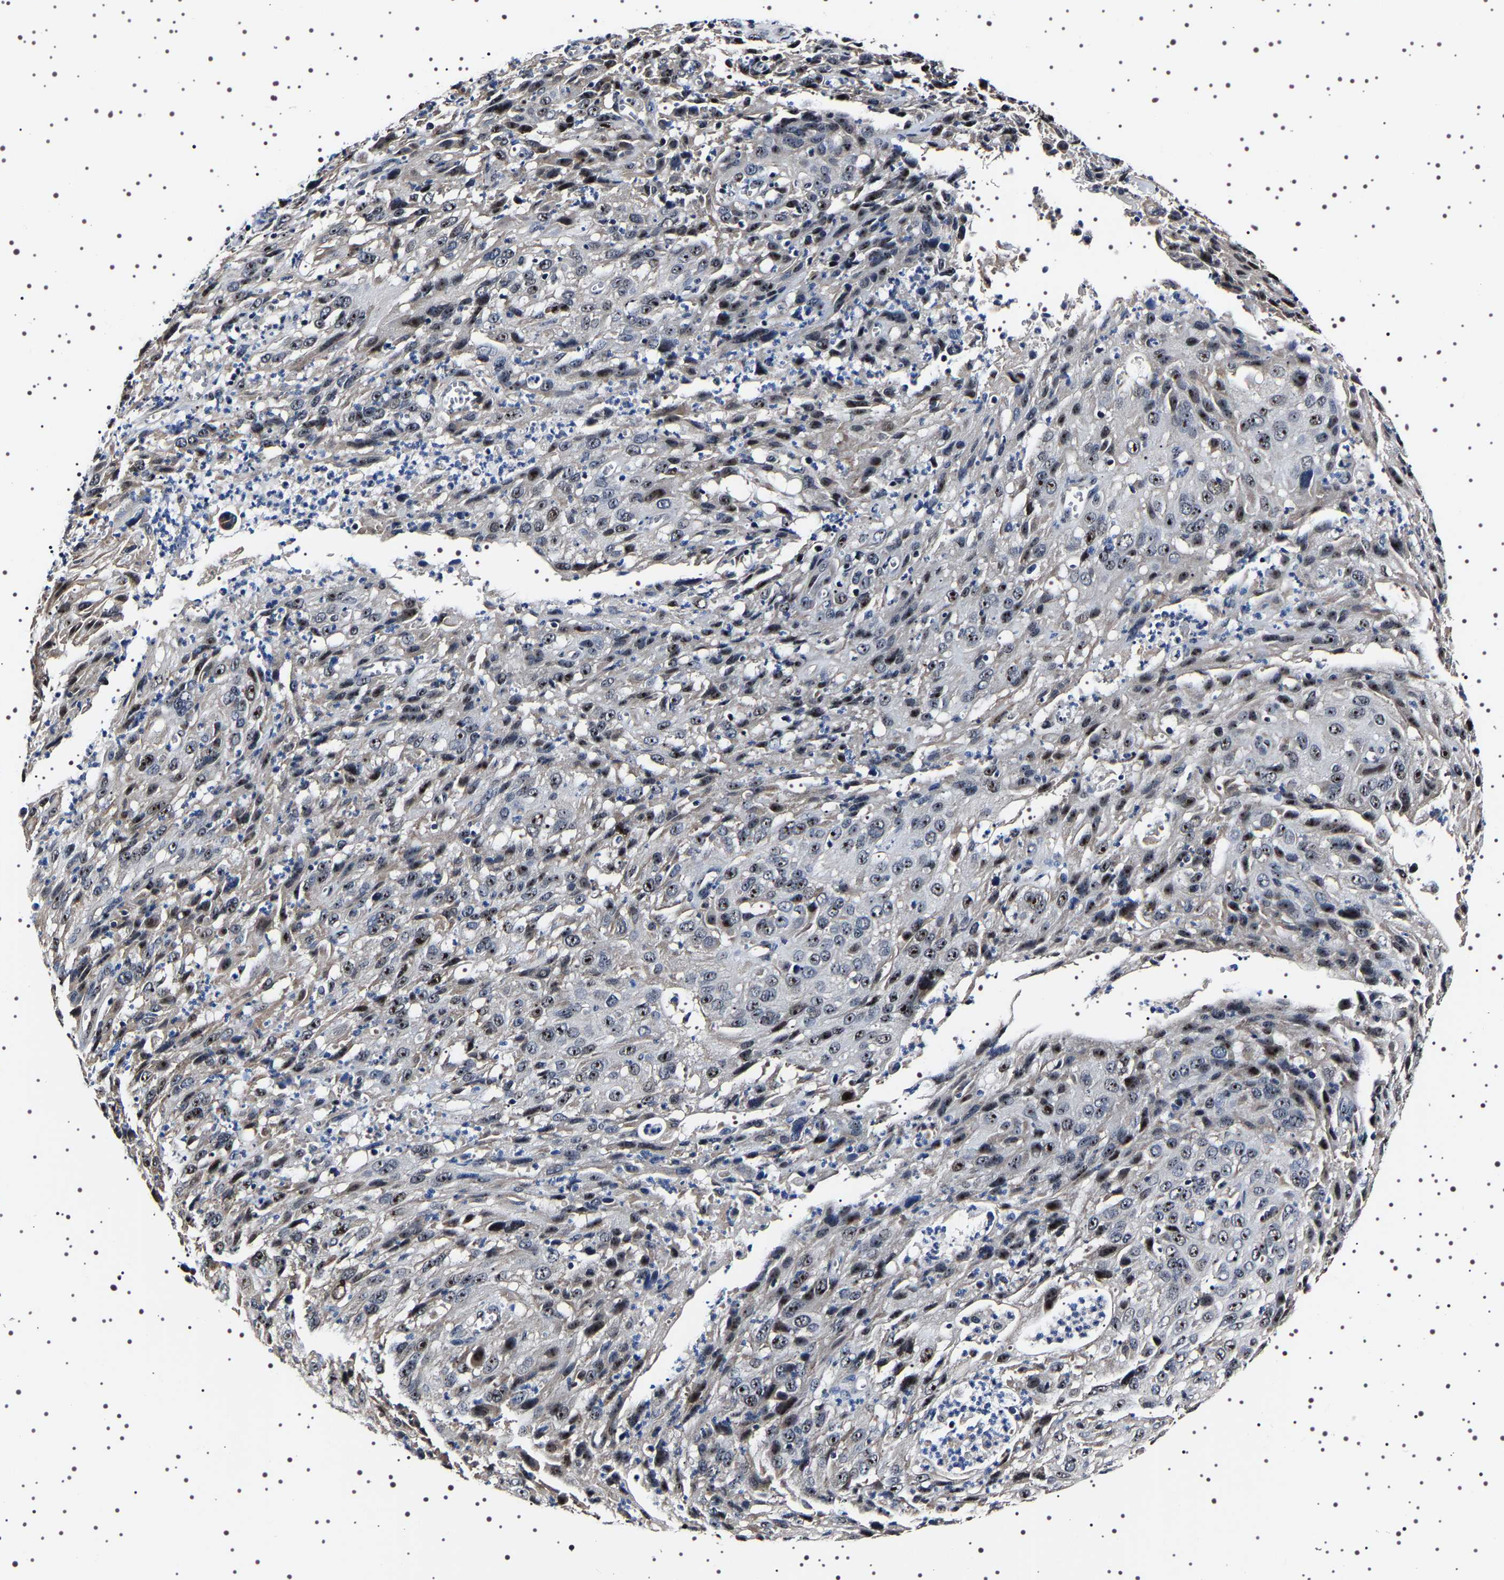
{"staining": {"intensity": "strong", "quantity": "25%-75%", "location": "nuclear"}, "tissue": "cervical cancer", "cell_type": "Tumor cells", "image_type": "cancer", "snomed": [{"axis": "morphology", "description": "Squamous cell carcinoma, NOS"}, {"axis": "topography", "description": "Cervix"}], "caption": "Immunohistochemical staining of squamous cell carcinoma (cervical) demonstrates high levels of strong nuclear expression in about 25%-75% of tumor cells.", "gene": "GNL3", "patient": {"sex": "female", "age": 32}}